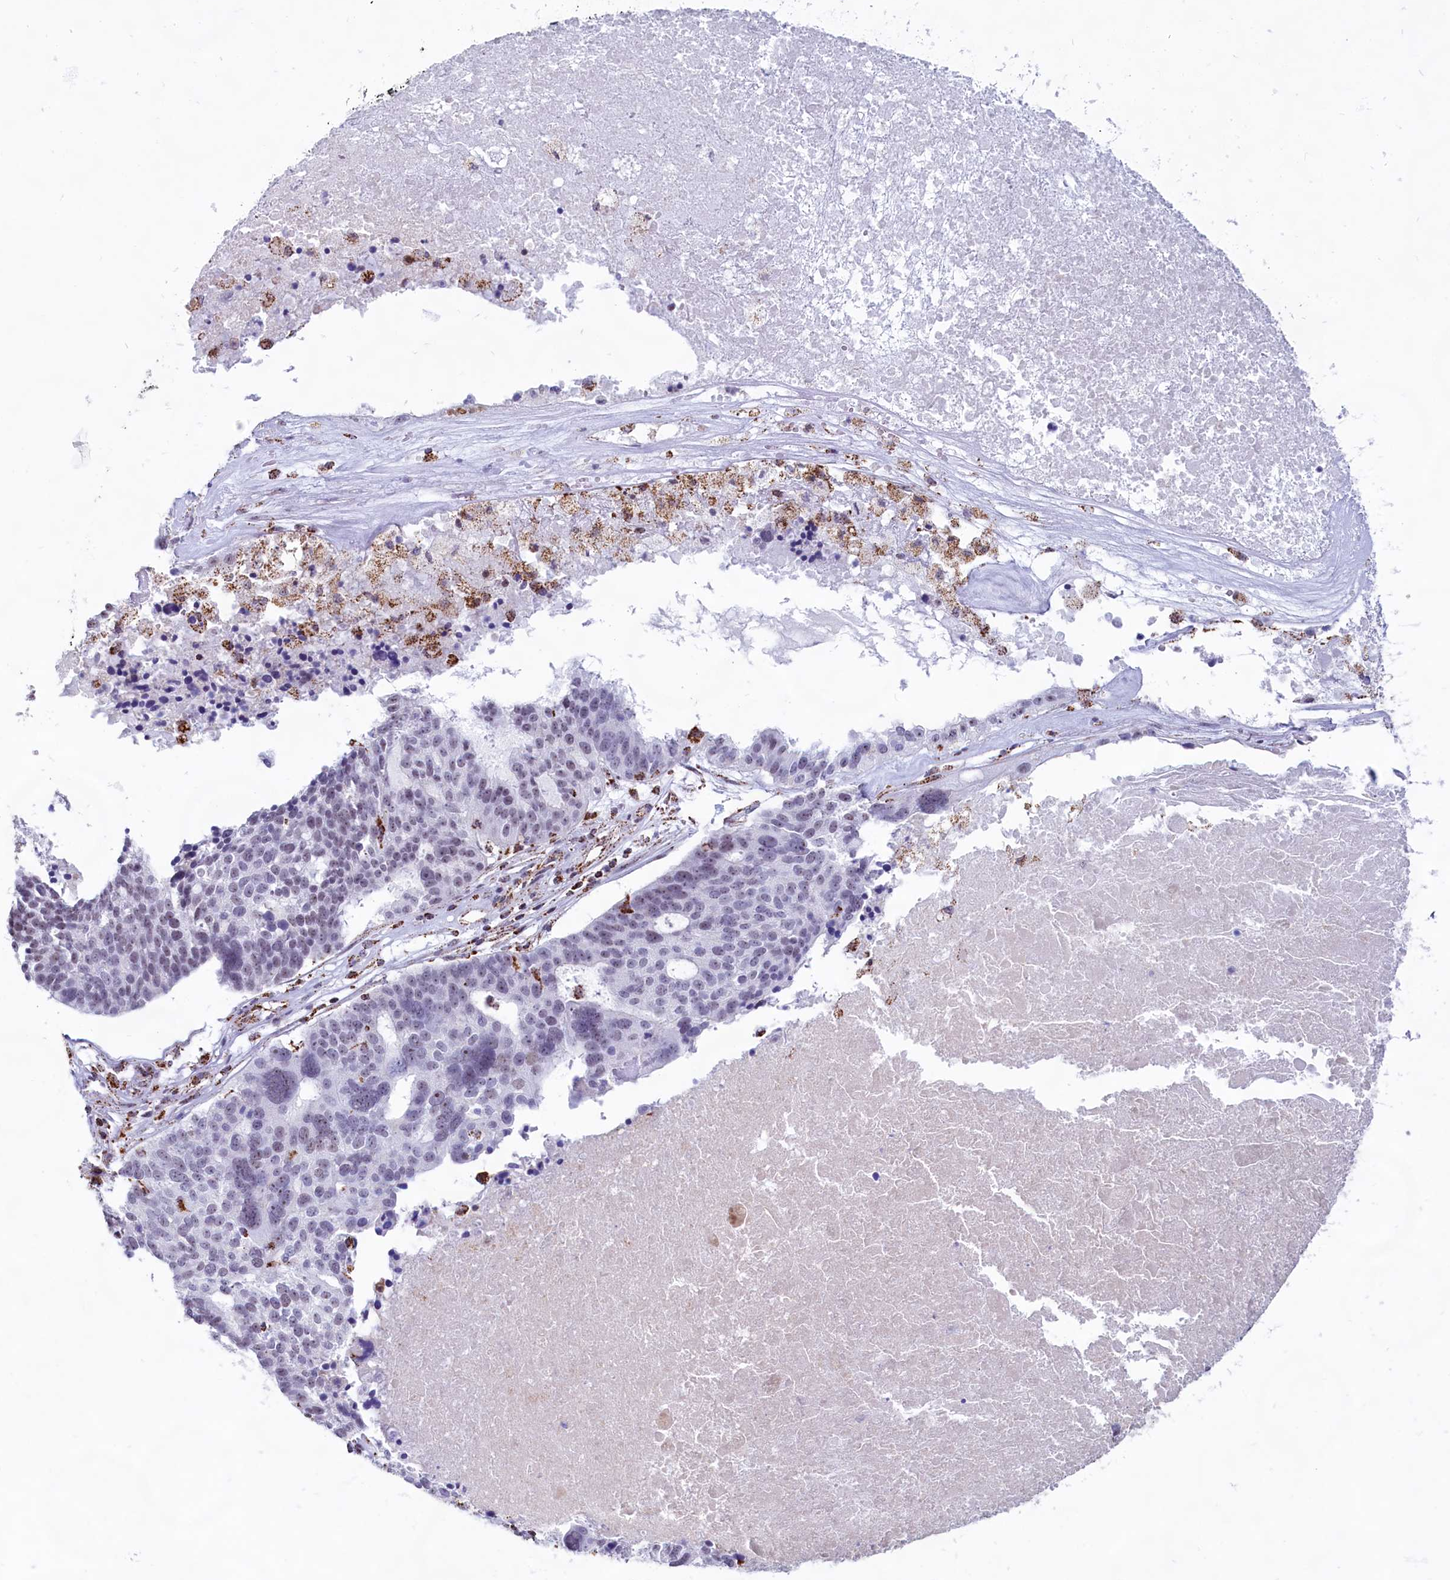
{"staining": {"intensity": "negative", "quantity": "none", "location": "none"}, "tissue": "ovarian cancer", "cell_type": "Tumor cells", "image_type": "cancer", "snomed": [{"axis": "morphology", "description": "Cystadenocarcinoma, serous, NOS"}, {"axis": "topography", "description": "Ovary"}], "caption": "Tumor cells show no significant protein staining in serous cystadenocarcinoma (ovarian). (DAB (3,3'-diaminobenzidine) IHC with hematoxylin counter stain).", "gene": "C1D", "patient": {"sex": "female", "age": 59}}